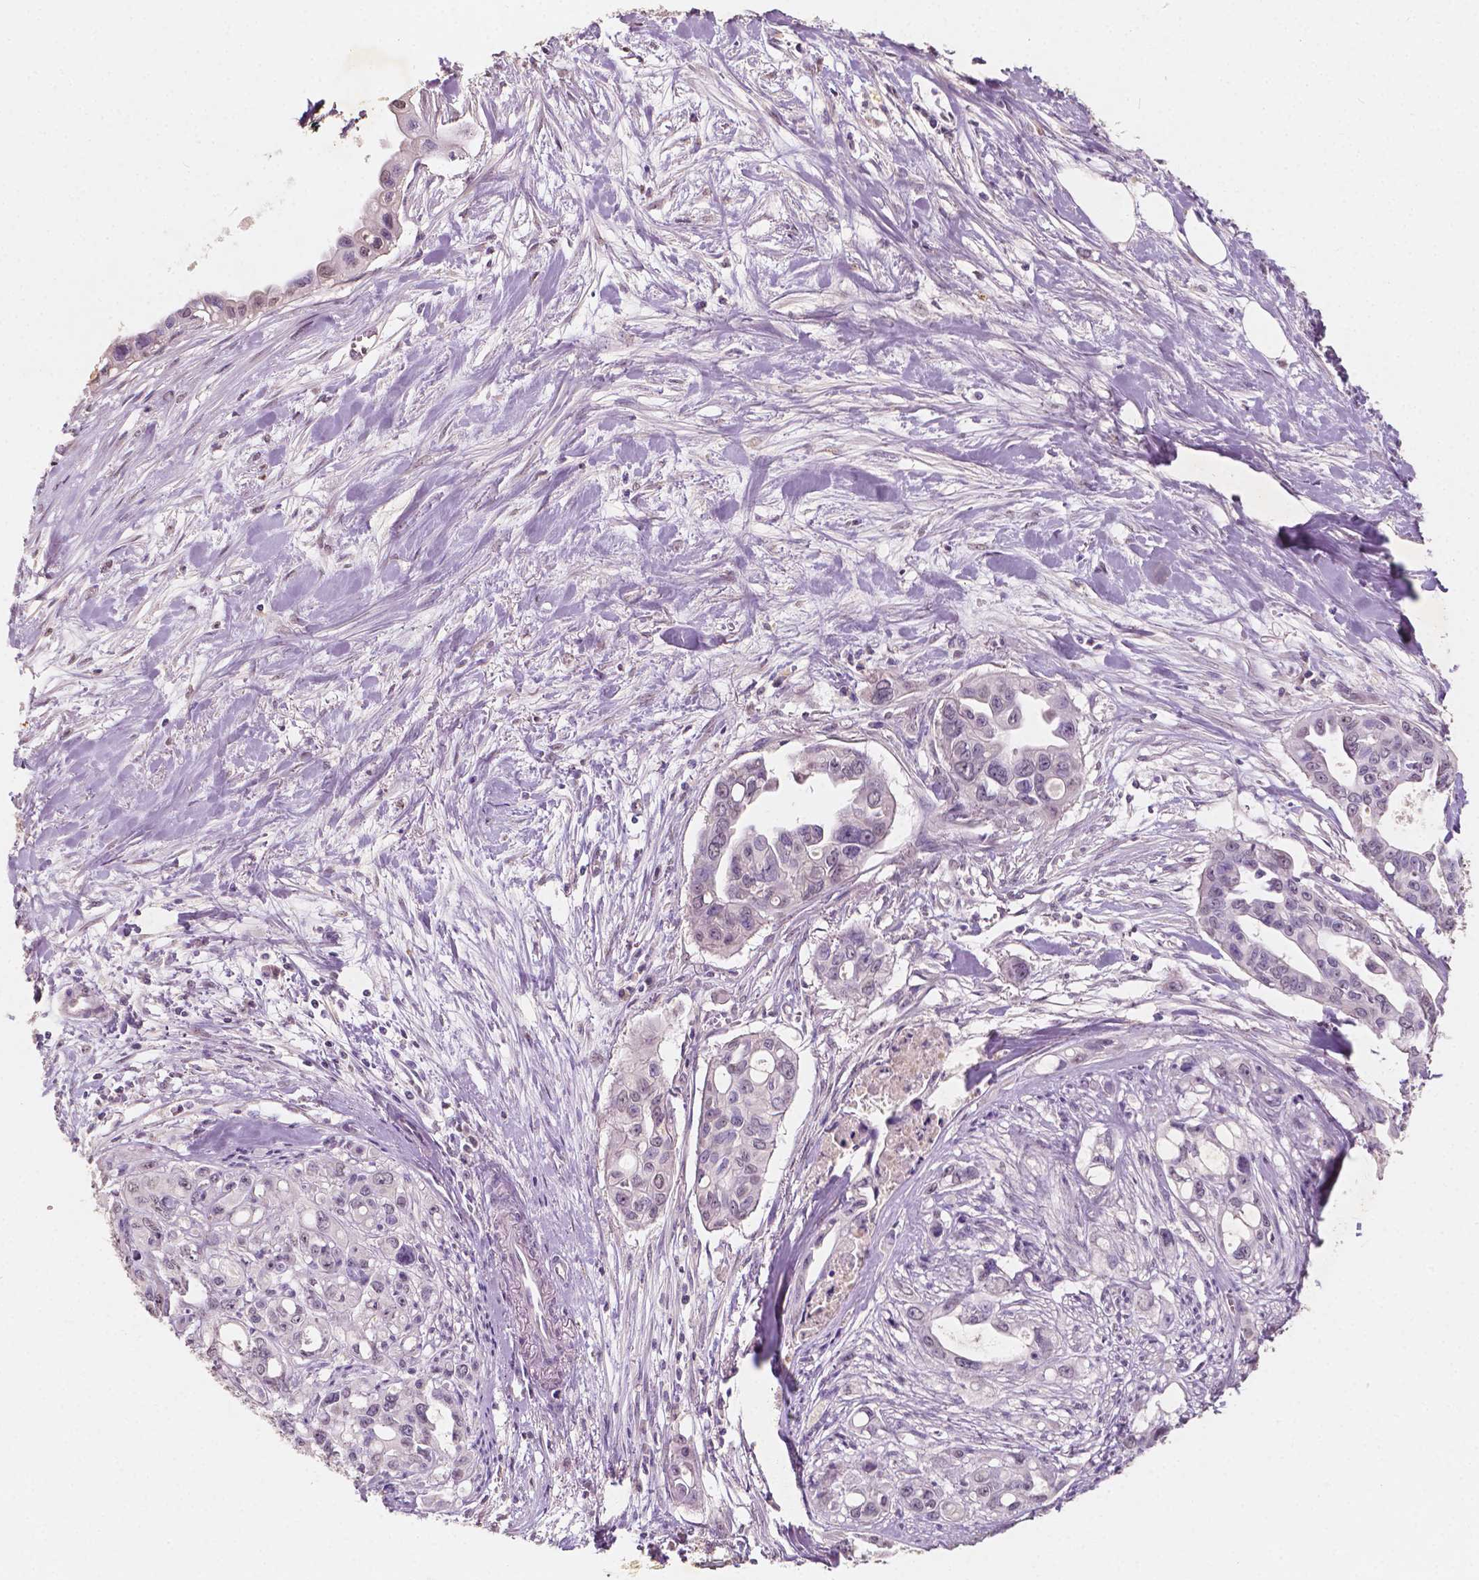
{"staining": {"intensity": "negative", "quantity": "none", "location": "none"}, "tissue": "pancreatic cancer", "cell_type": "Tumor cells", "image_type": "cancer", "snomed": [{"axis": "morphology", "description": "Adenocarcinoma, NOS"}, {"axis": "topography", "description": "Pancreas"}], "caption": "Tumor cells show no significant staining in pancreatic adenocarcinoma.", "gene": "SOX15", "patient": {"sex": "male", "age": 60}}